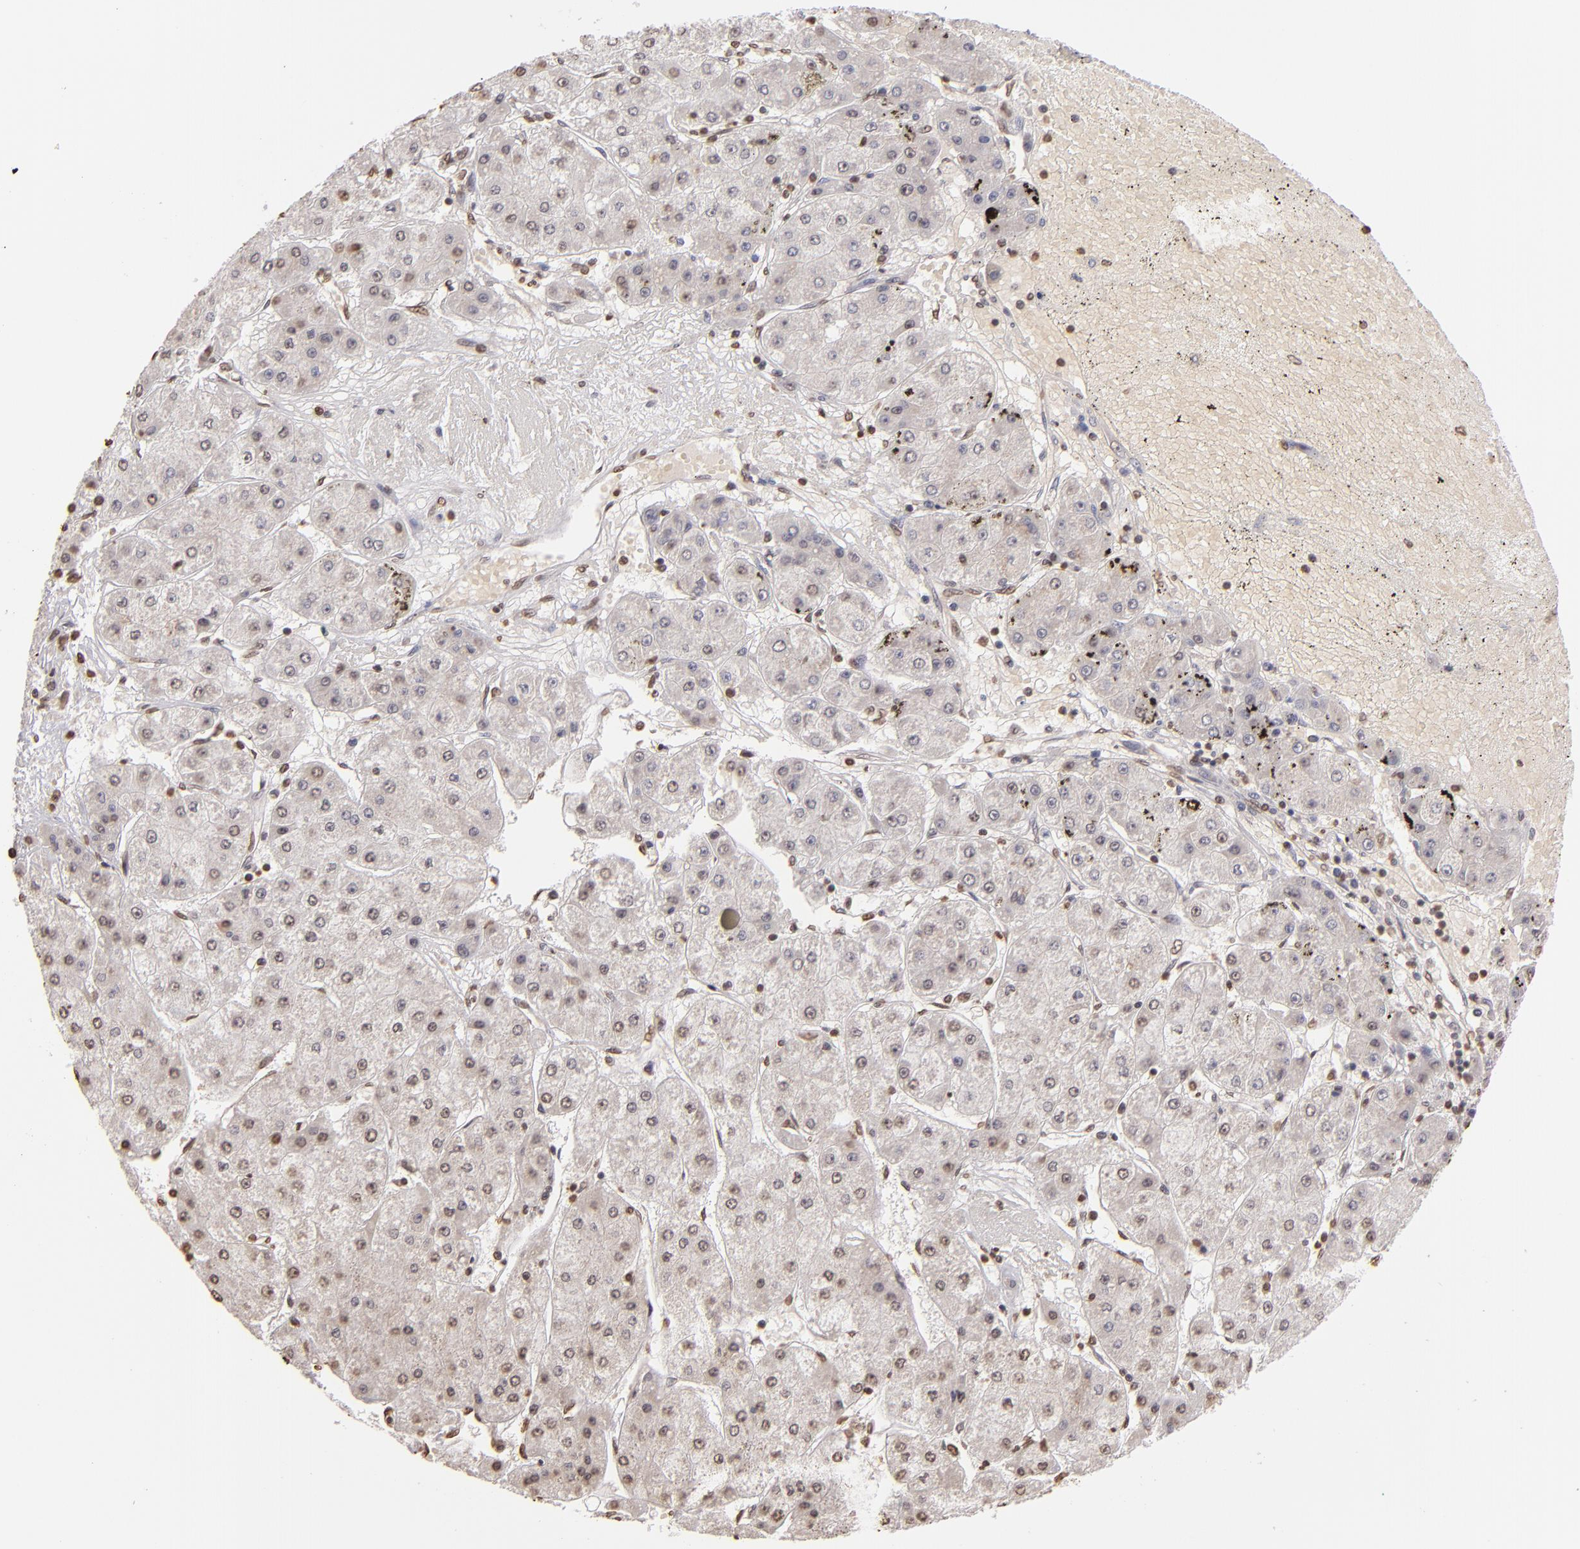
{"staining": {"intensity": "weak", "quantity": "25%-75%", "location": "nuclear"}, "tissue": "liver cancer", "cell_type": "Tumor cells", "image_type": "cancer", "snomed": [{"axis": "morphology", "description": "Carcinoma, Hepatocellular, NOS"}, {"axis": "topography", "description": "Liver"}], "caption": "Human liver hepatocellular carcinoma stained with a brown dye exhibits weak nuclear positive expression in approximately 25%-75% of tumor cells.", "gene": "LBX1", "patient": {"sex": "female", "age": 52}}